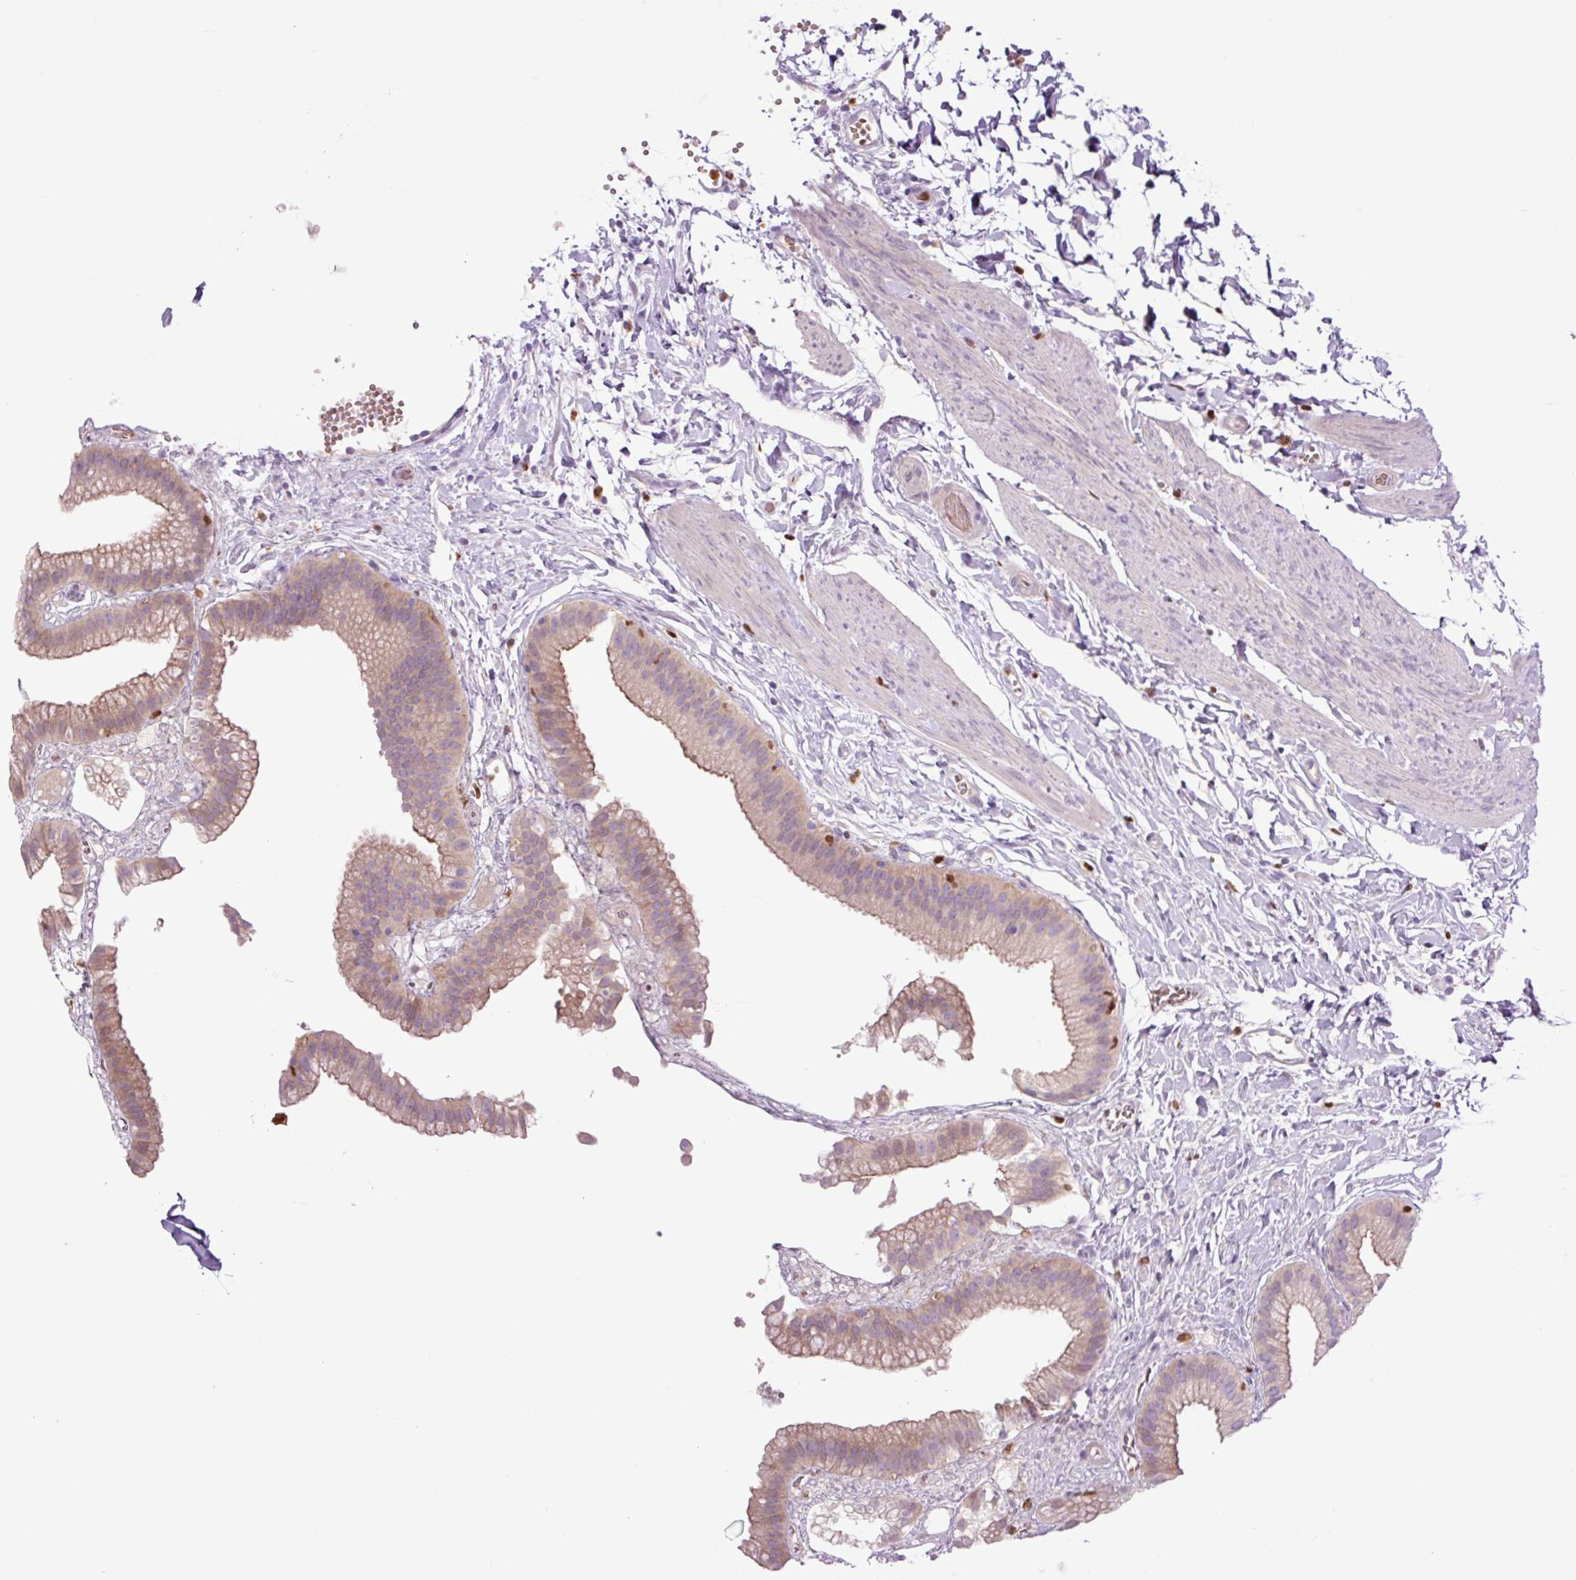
{"staining": {"intensity": "weak", "quantity": "25%-75%", "location": "cytoplasmic/membranous"}, "tissue": "gallbladder", "cell_type": "Glandular cells", "image_type": "normal", "snomed": [{"axis": "morphology", "description": "Normal tissue, NOS"}, {"axis": "topography", "description": "Gallbladder"}], "caption": "IHC histopathology image of benign gallbladder: gallbladder stained using immunohistochemistry (IHC) shows low levels of weak protein expression localized specifically in the cytoplasmic/membranous of glandular cells, appearing as a cytoplasmic/membranous brown color.", "gene": "SPI1", "patient": {"sex": "female", "age": 63}}